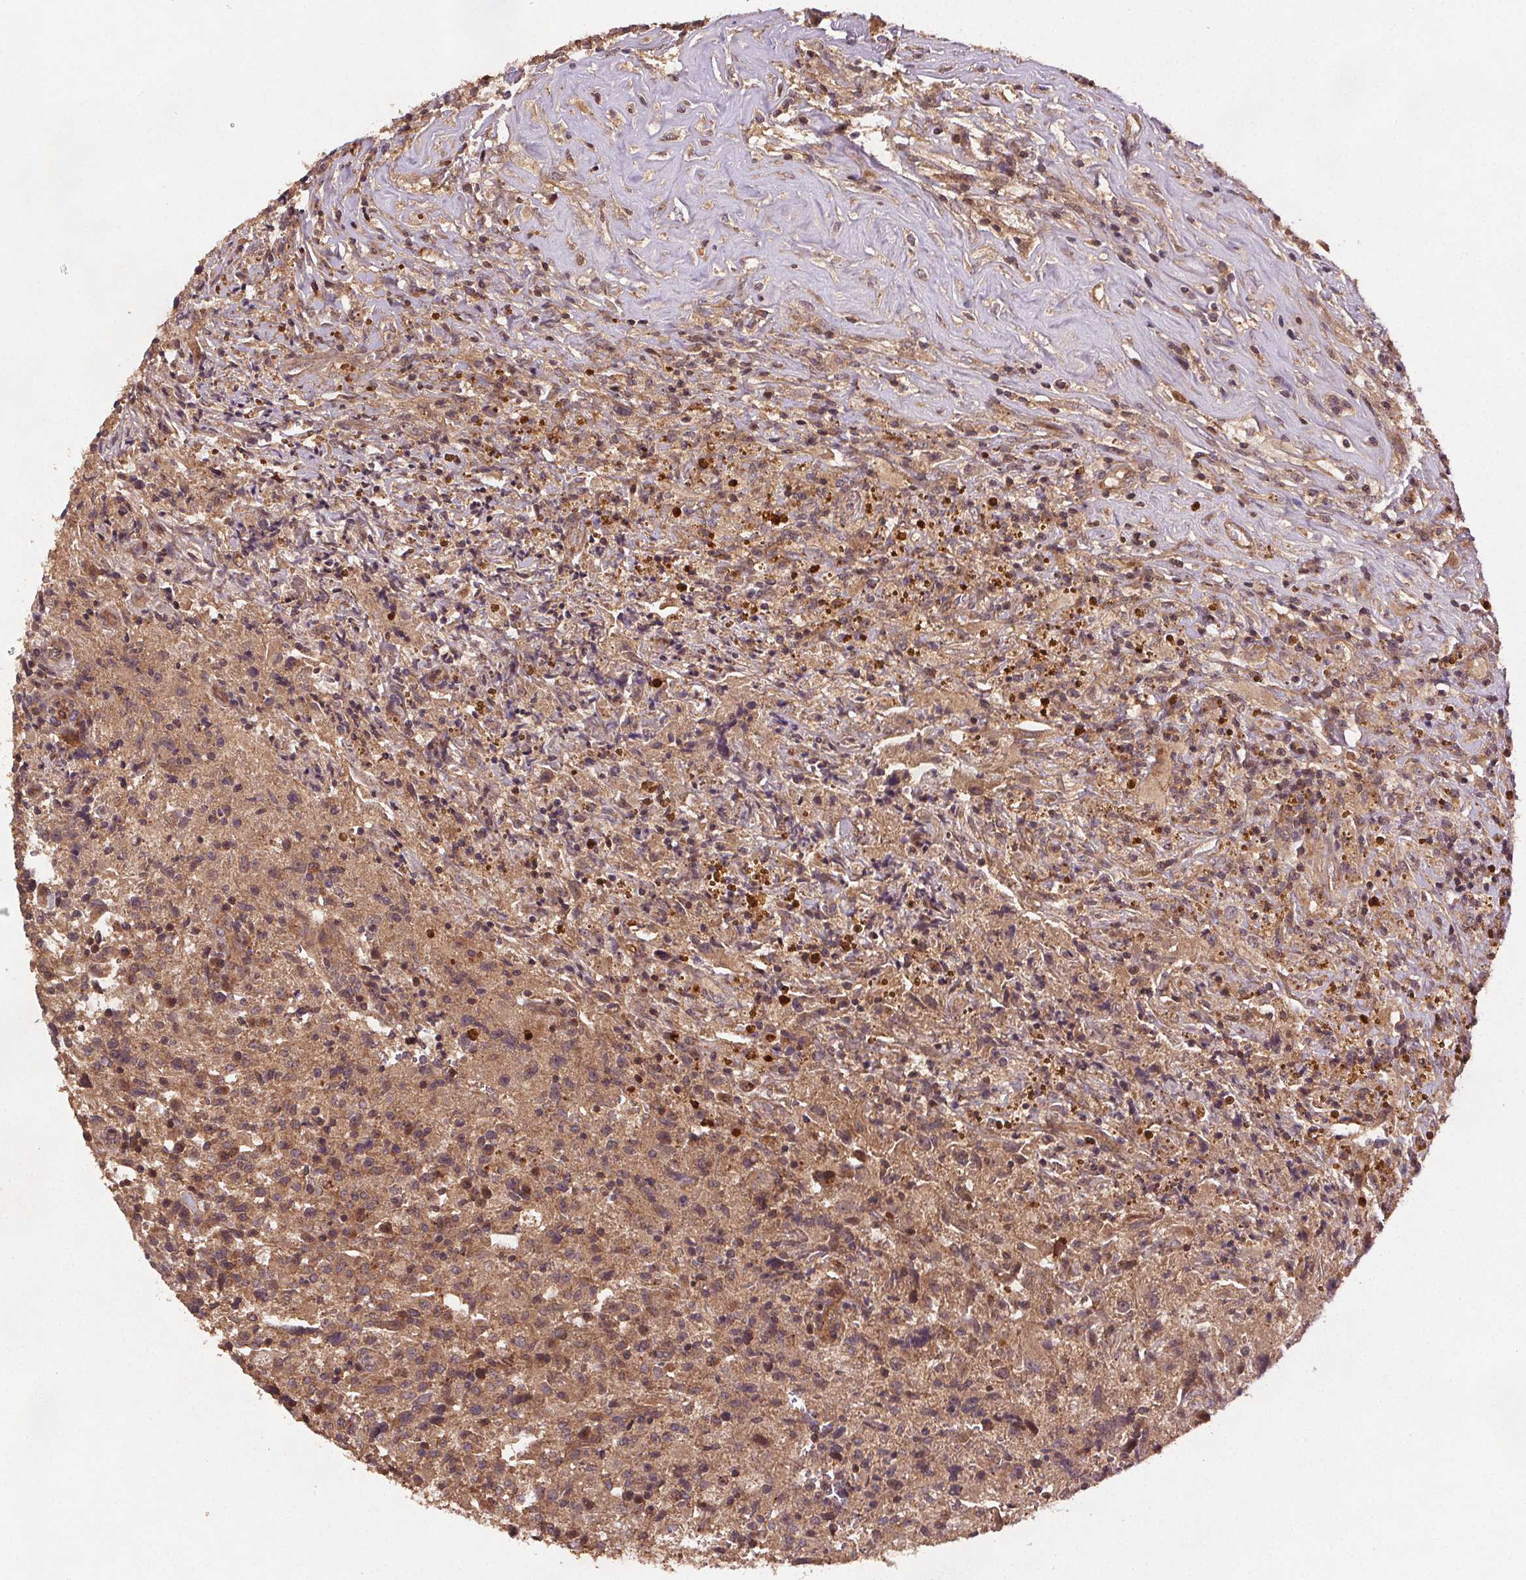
{"staining": {"intensity": "moderate", "quantity": "<25%", "location": "cytoplasmic/membranous"}, "tissue": "glioma", "cell_type": "Tumor cells", "image_type": "cancer", "snomed": [{"axis": "morphology", "description": "Glioma, malignant, High grade"}, {"axis": "topography", "description": "Brain"}], "caption": "Glioma tissue reveals moderate cytoplasmic/membranous expression in about <25% of tumor cells, visualized by immunohistochemistry.", "gene": "SEC14L2", "patient": {"sex": "male", "age": 68}}